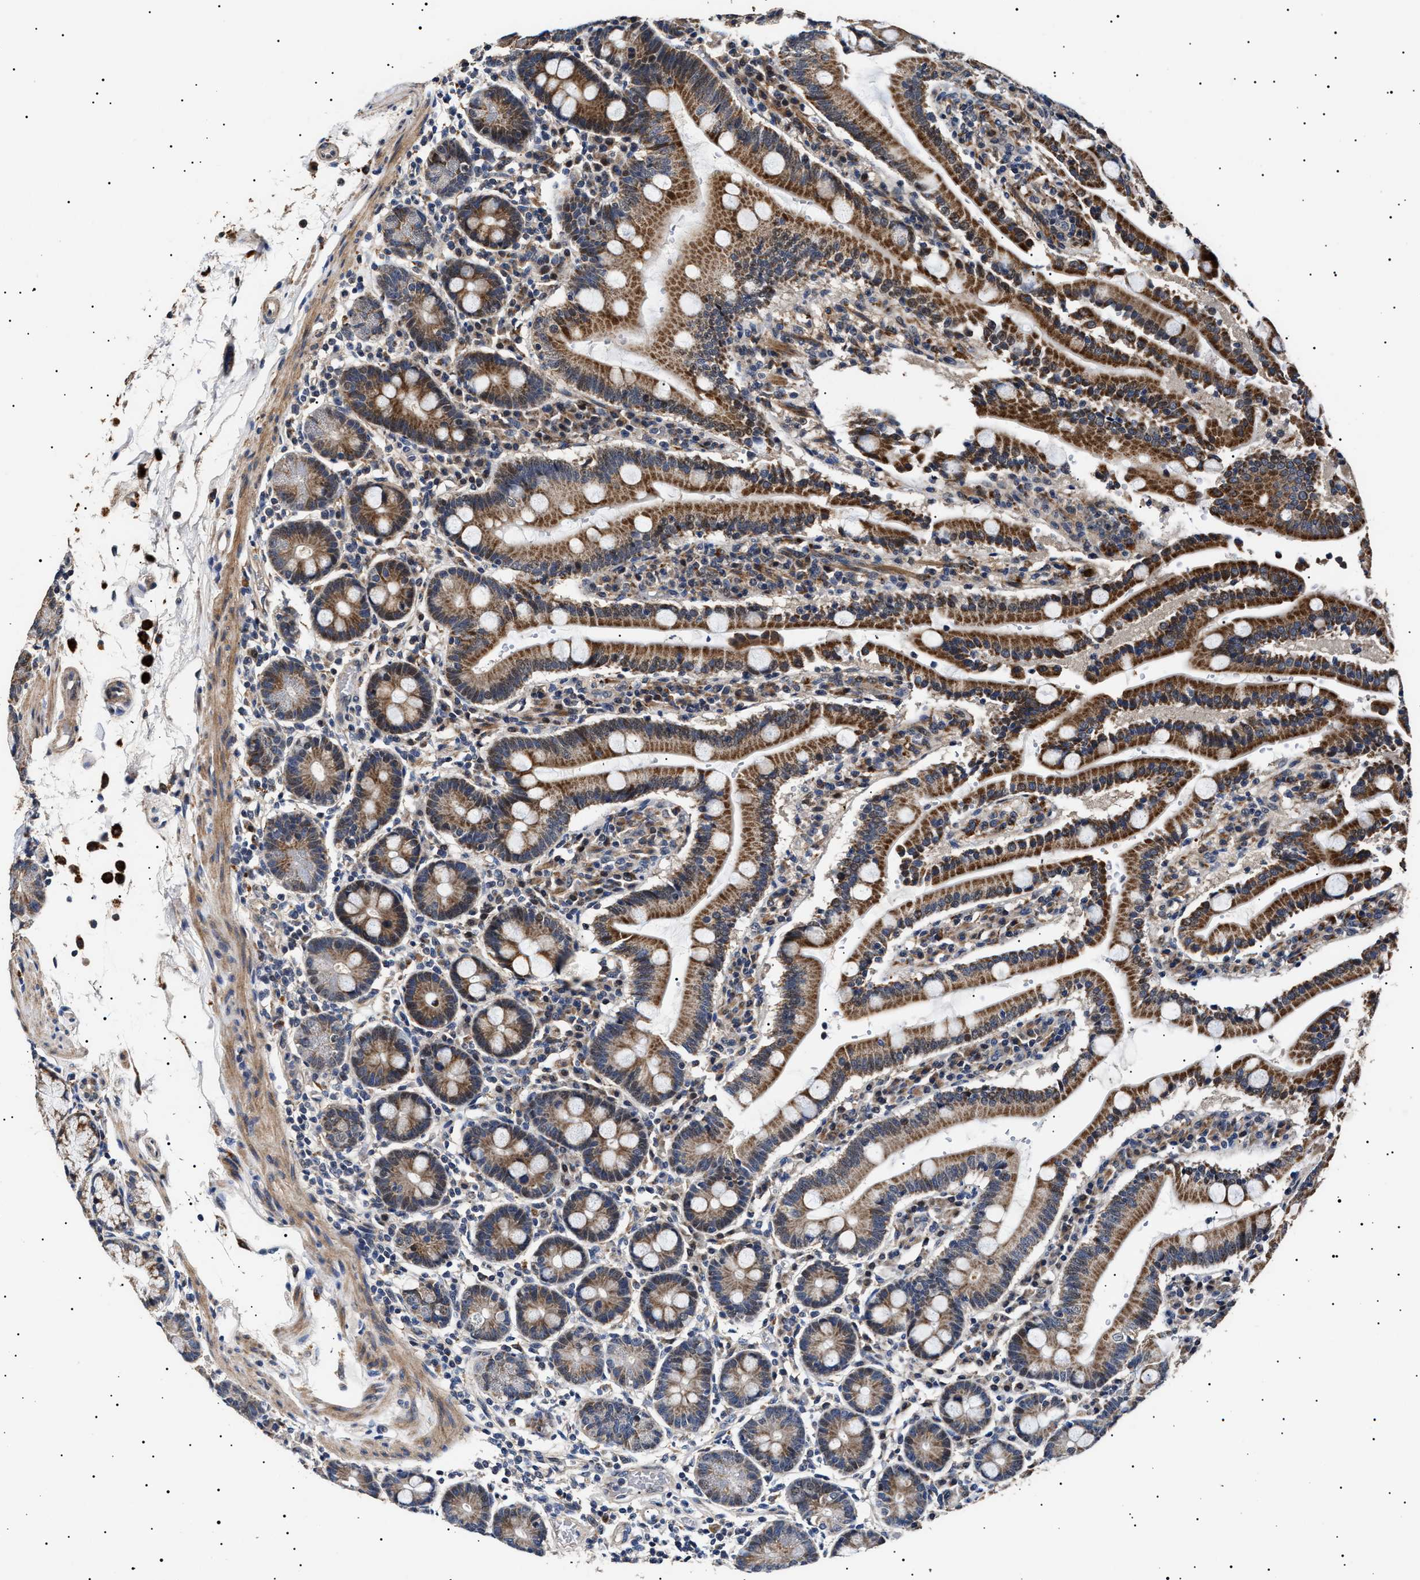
{"staining": {"intensity": "strong", "quantity": ">75%", "location": "cytoplasmic/membranous"}, "tissue": "duodenum", "cell_type": "Glandular cells", "image_type": "normal", "snomed": [{"axis": "morphology", "description": "Normal tissue, NOS"}, {"axis": "topography", "description": "Small intestine, NOS"}], "caption": "A high amount of strong cytoplasmic/membranous positivity is seen in about >75% of glandular cells in unremarkable duodenum.", "gene": "RAB34", "patient": {"sex": "female", "age": 71}}